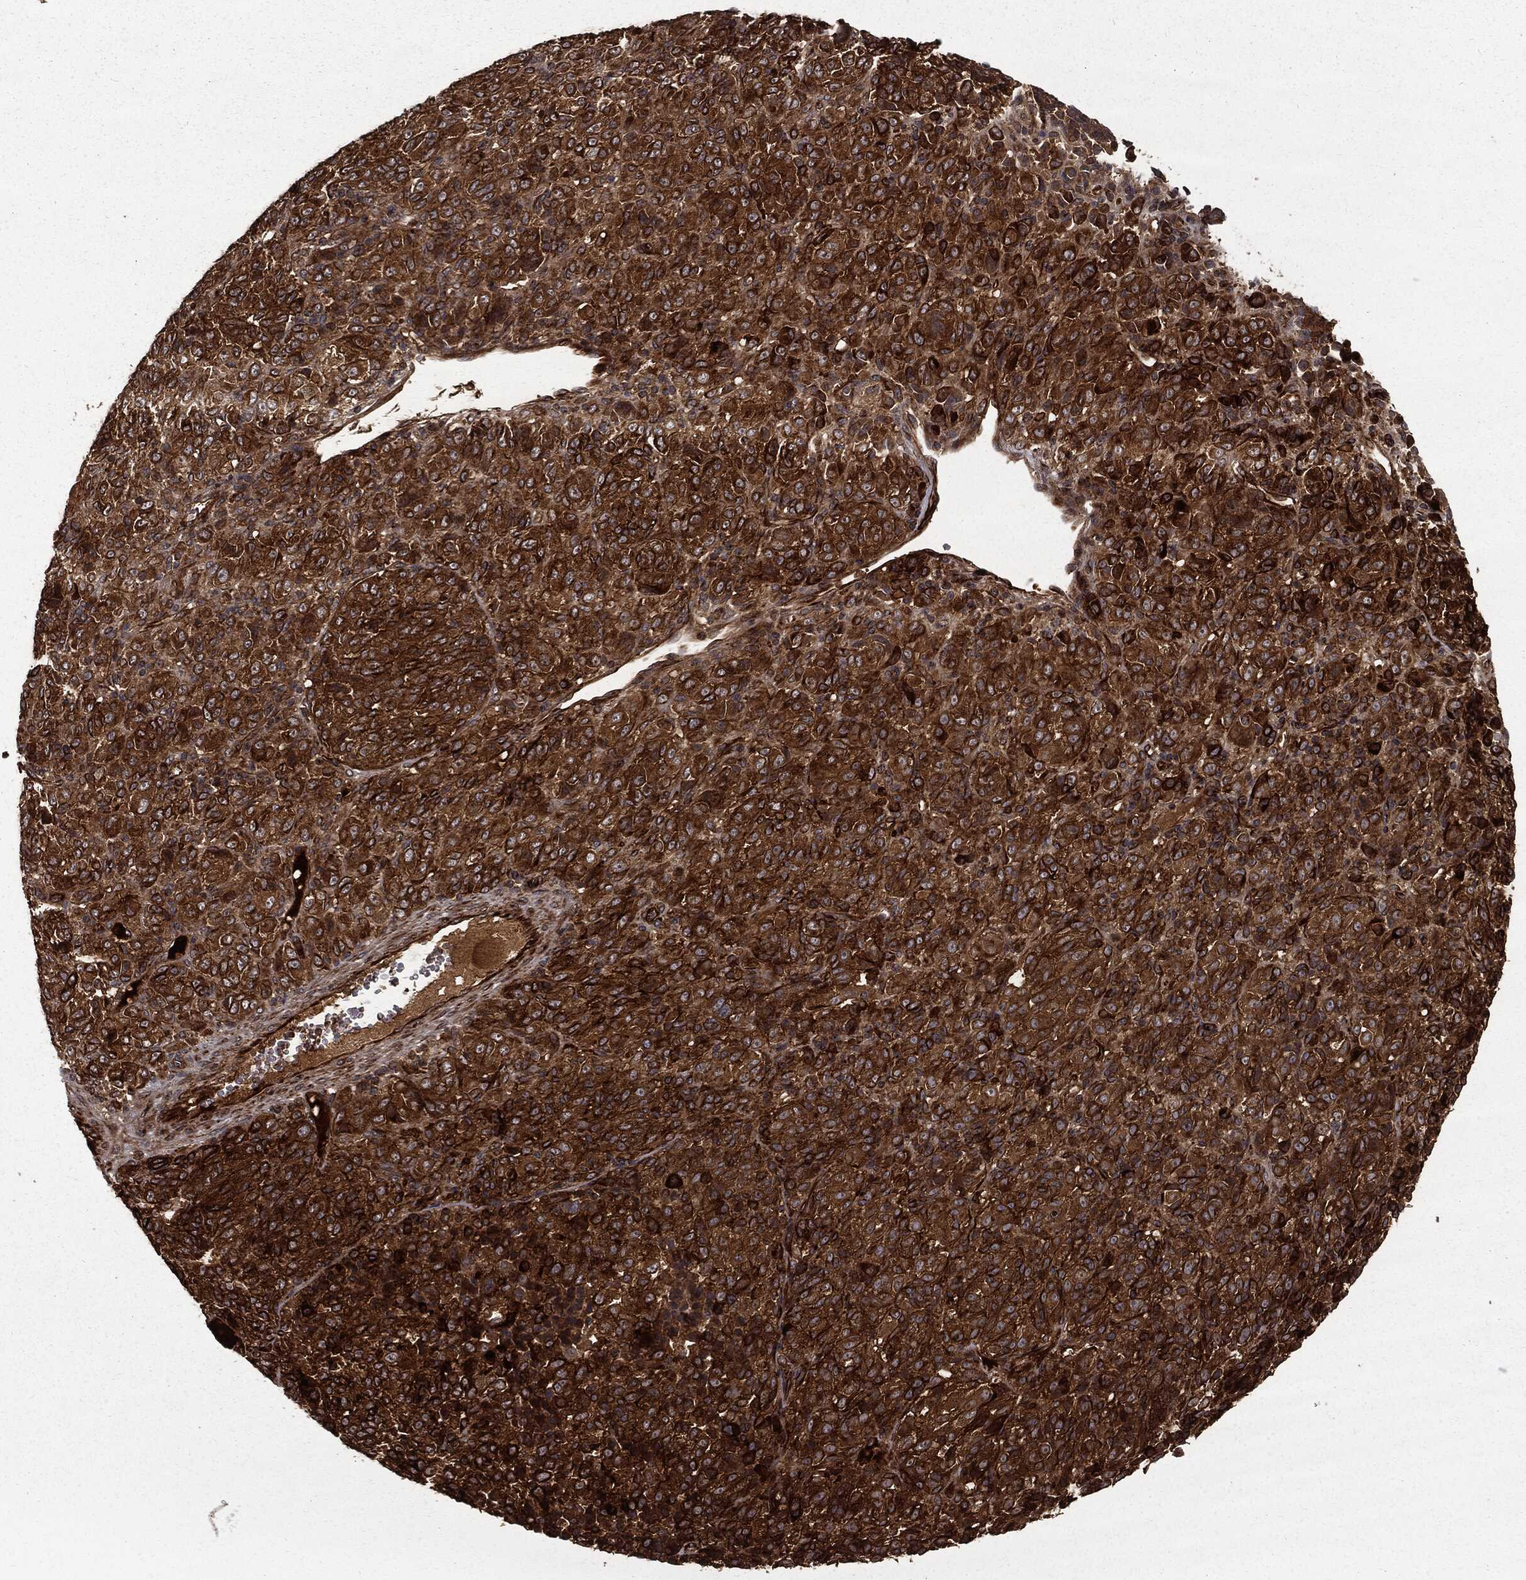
{"staining": {"intensity": "strong", "quantity": ">75%", "location": "cytoplasmic/membranous"}, "tissue": "melanoma", "cell_type": "Tumor cells", "image_type": "cancer", "snomed": [{"axis": "morphology", "description": "Malignant melanoma, Metastatic site"}, {"axis": "topography", "description": "Brain"}], "caption": "Protein expression analysis of human malignant melanoma (metastatic site) reveals strong cytoplasmic/membranous positivity in about >75% of tumor cells.", "gene": "HTT", "patient": {"sex": "female", "age": 56}}